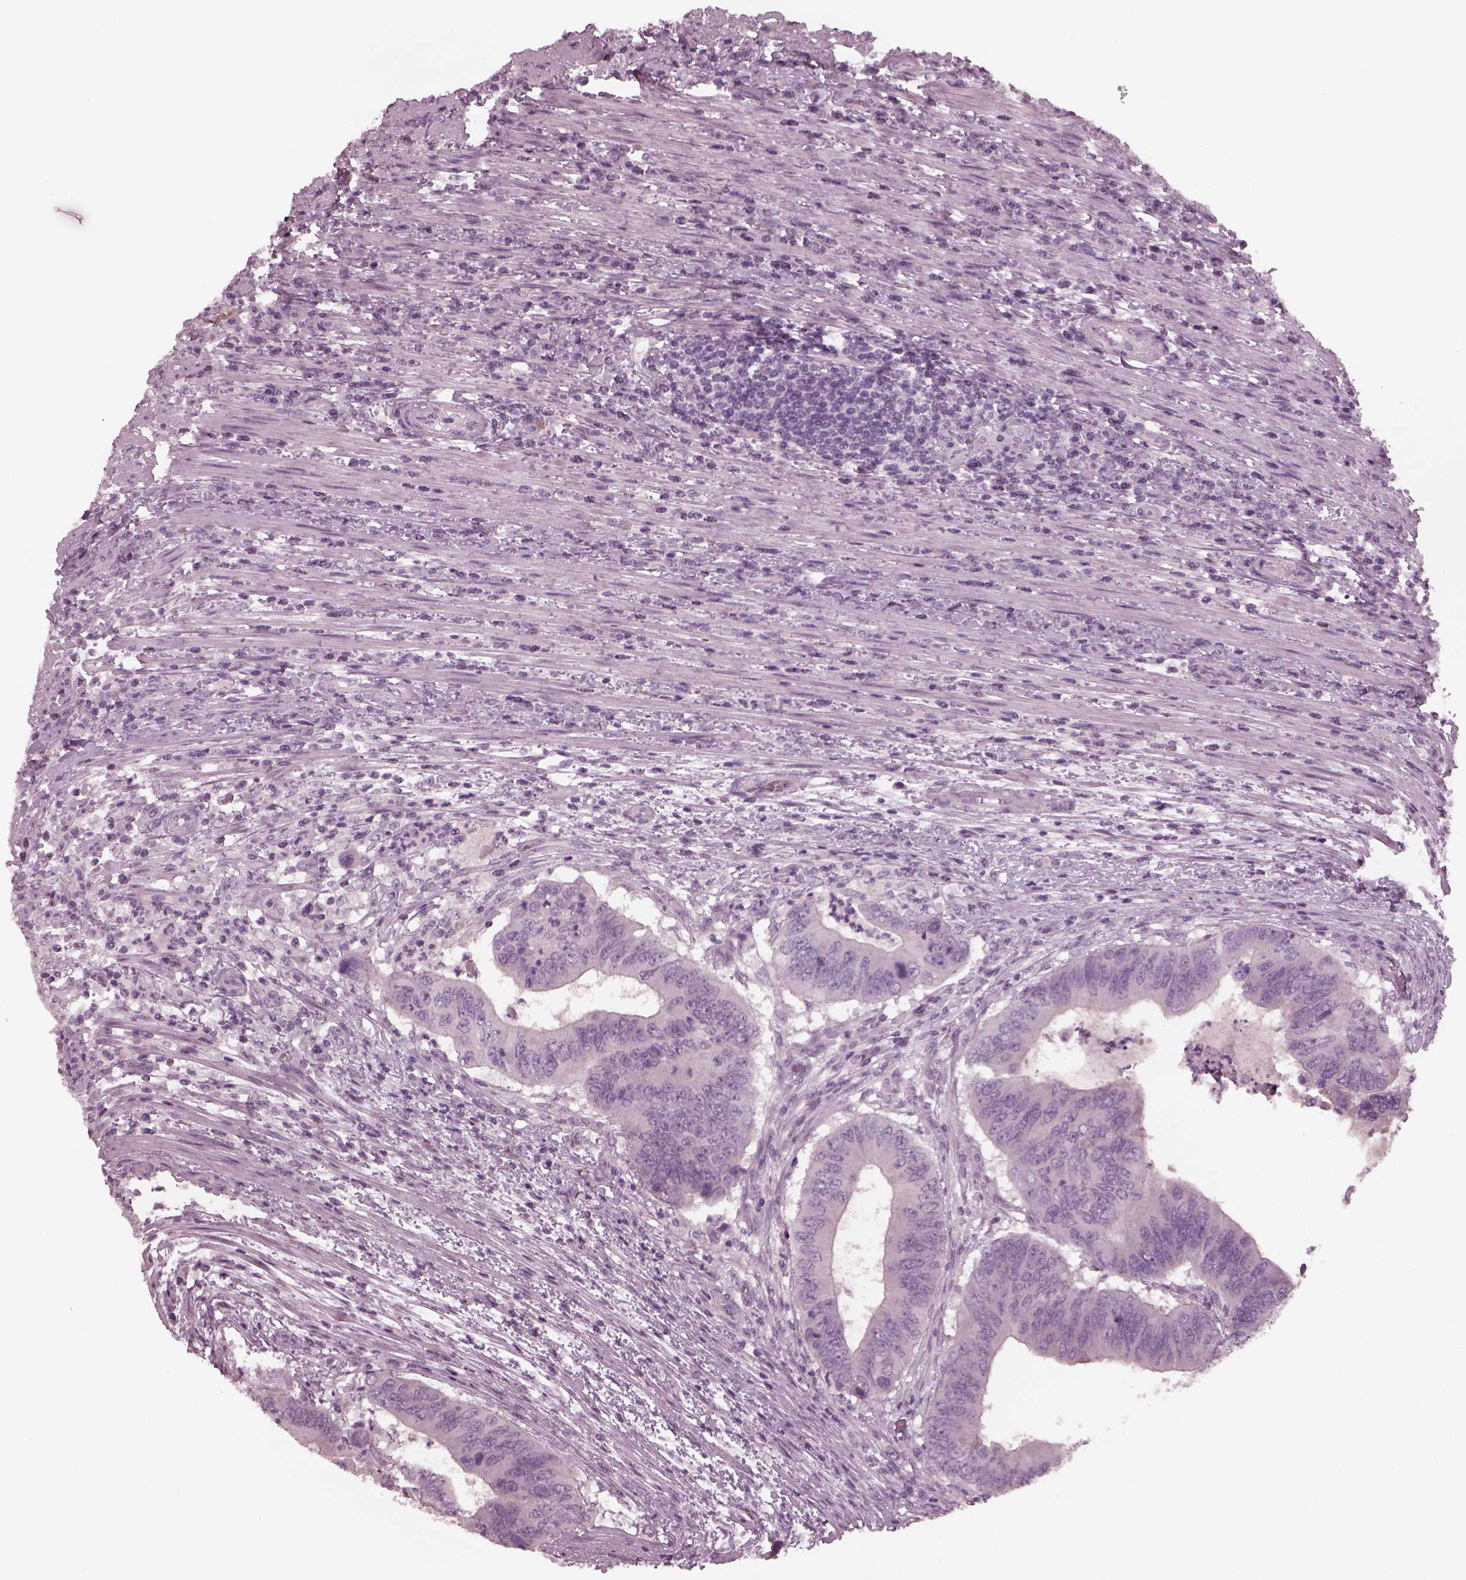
{"staining": {"intensity": "negative", "quantity": "none", "location": "none"}, "tissue": "colorectal cancer", "cell_type": "Tumor cells", "image_type": "cancer", "snomed": [{"axis": "morphology", "description": "Adenocarcinoma, NOS"}, {"axis": "topography", "description": "Colon"}], "caption": "The IHC photomicrograph has no significant staining in tumor cells of adenocarcinoma (colorectal) tissue.", "gene": "YY2", "patient": {"sex": "male", "age": 53}}